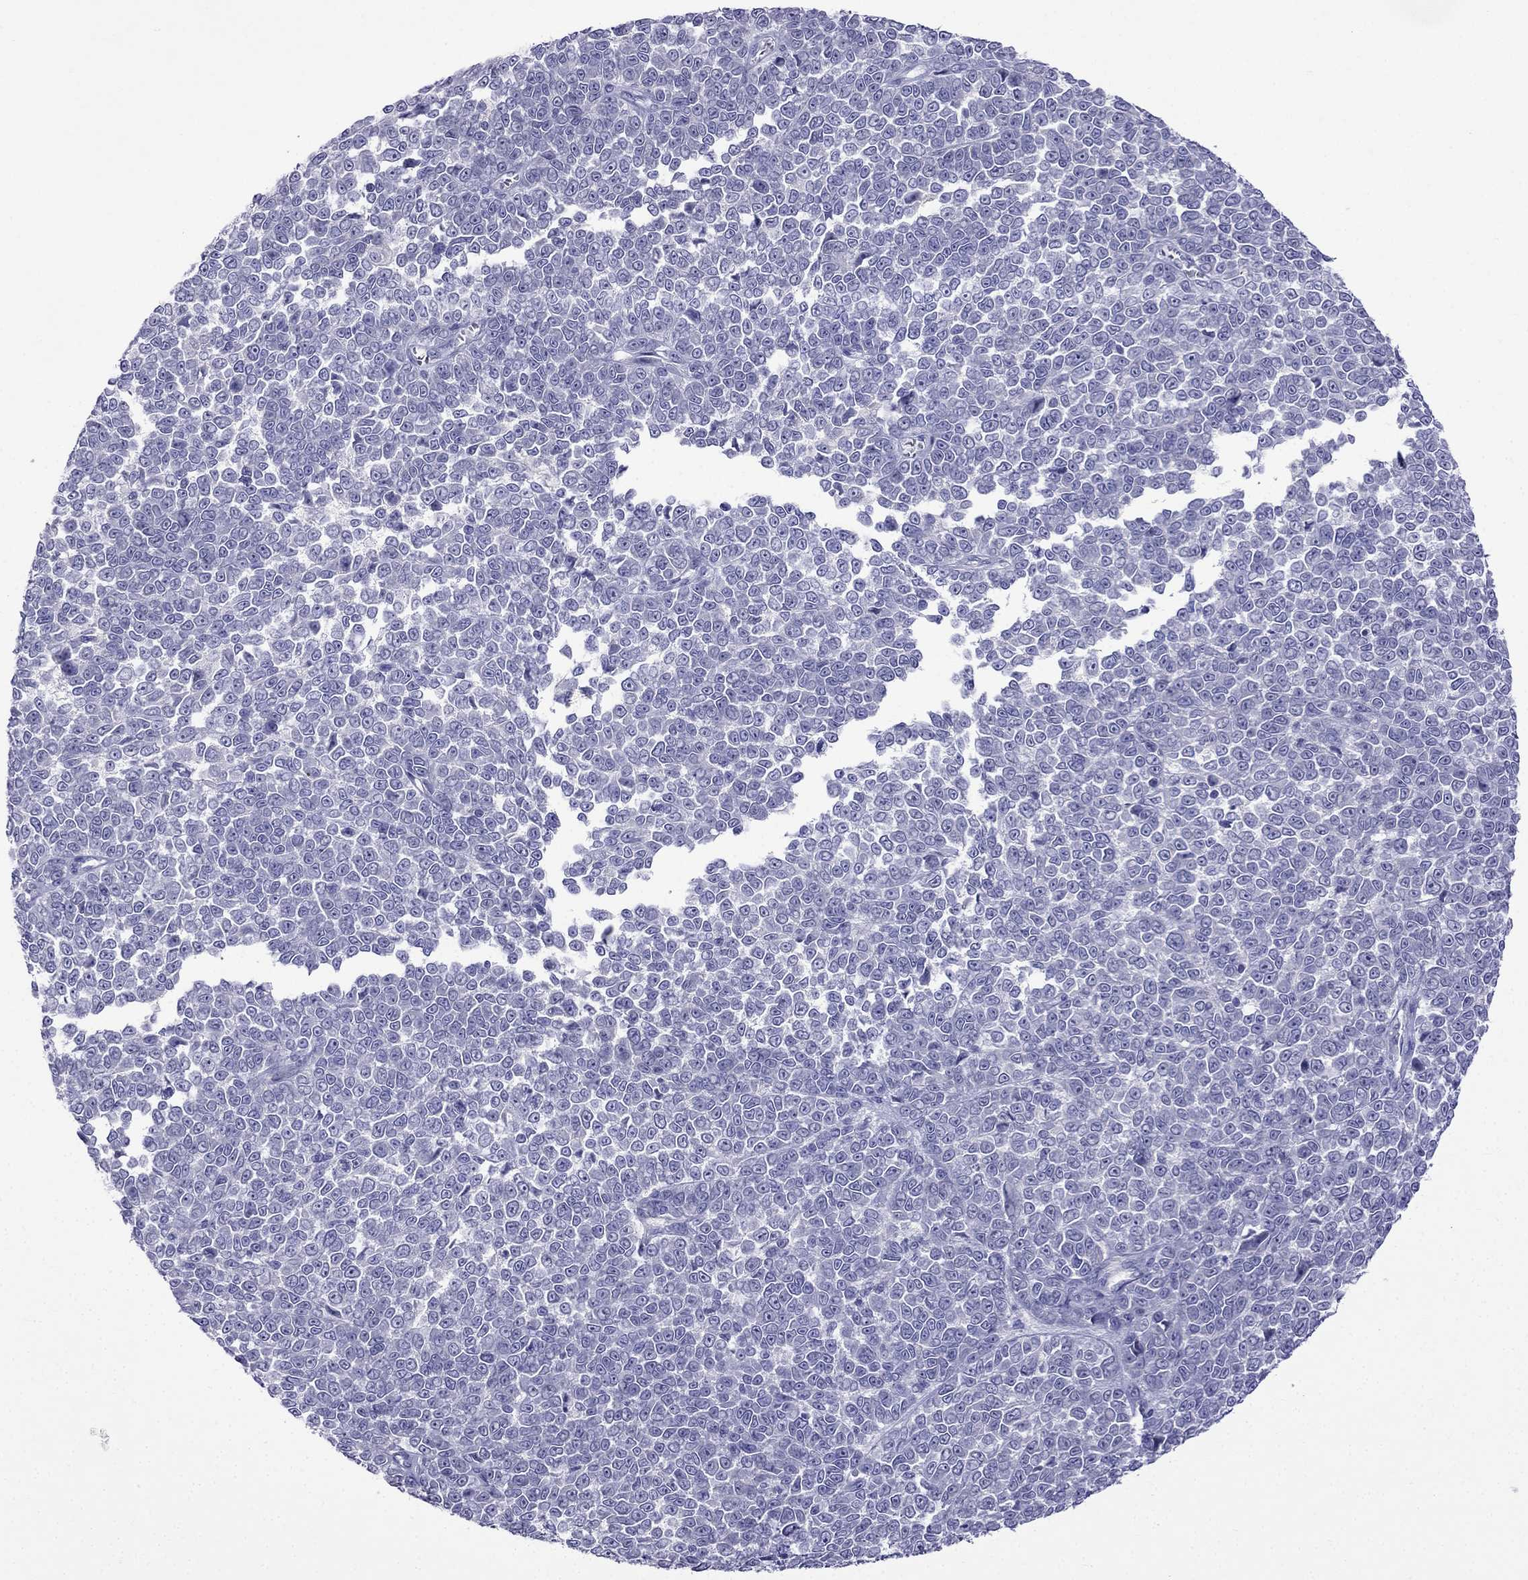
{"staining": {"intensity": "negative", "quantity": "none", "location": "none"}, "tissue": "melanoma", "cell_type": "Tumor cells", "image_type": "cancer", "snomed": [{"axis": "morphology", "description": "Malignant melanoma, NOS"}, {"axis": "topography", "description": "Skin"}], "caption": "This micrograph is of melanoma stained with IHC to label a protein in brown with the nuclei are counter-stained blue. There is no positivity in tumor cells. (Immunohistochemistry (ihc), brightfield microscopy, high magnification).", "gene": "PATE1", "patient": {"sex": "female", "age": 95}}